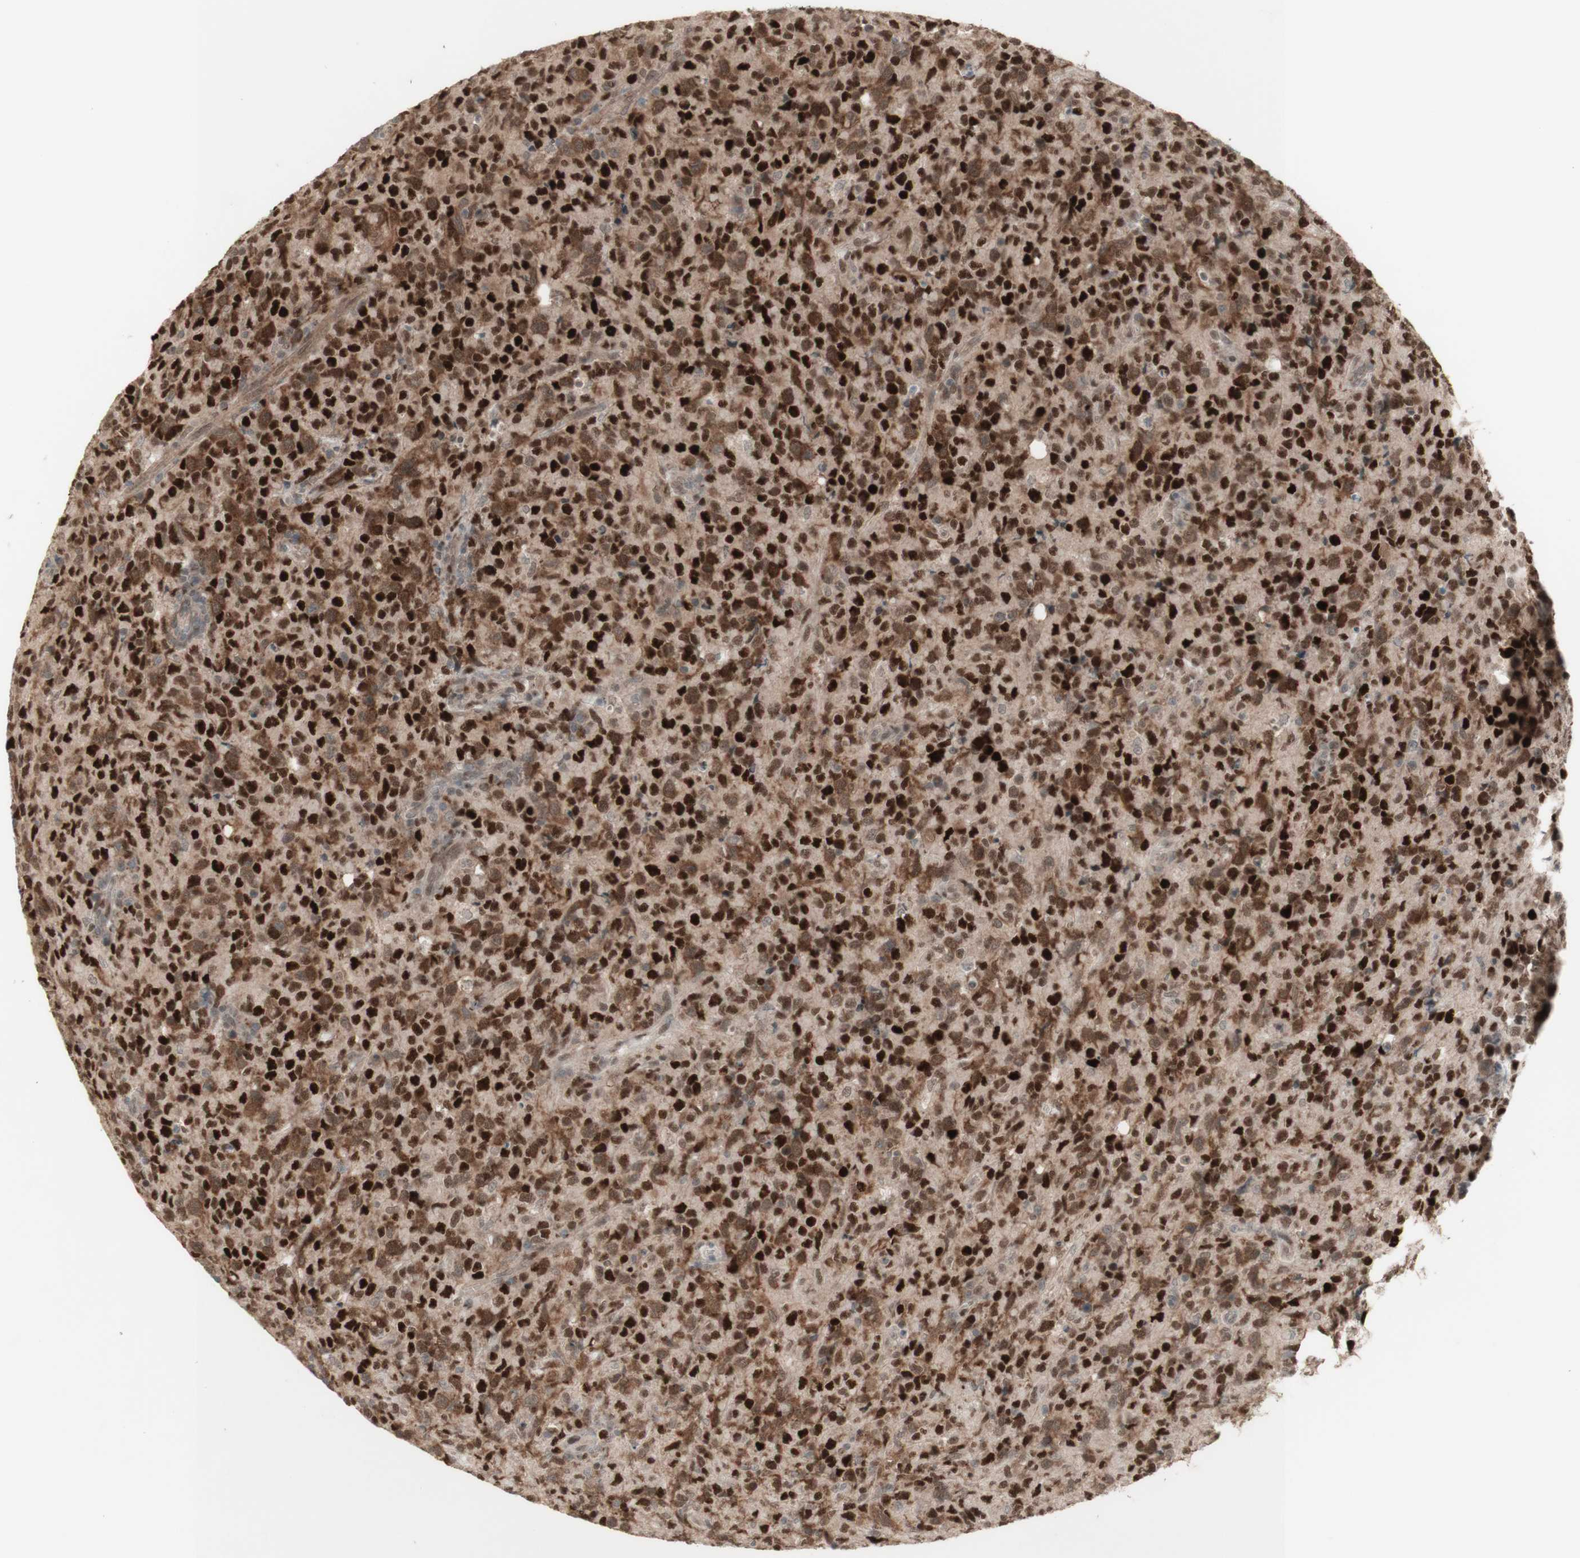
{"staining": {"intensity": "strong", "quantity": ">75%", "location": "cytoplasmic/membranous,nuclear"}, "tissue": "lymphoma", "cell_type": "Tumor cells", "image_type": "cancer", "snomed": [{"axis": "morphology", "description": "Malignant lymphoma, non-Hodgkin's type, High grade"}, {"axis": "topography", "description": "Tonsil"}], "caption": "This micrograph shows lymphoma stained with immunohistochemistry (IHC) to label a protein in brown. The cytoplasmic/membranous and nuclear of tumor cells show strong positivity for the protein. Nuclei are counter-stained blue.", "gene": "MSH6", "patient": {"sex": "female", "age": 36}}